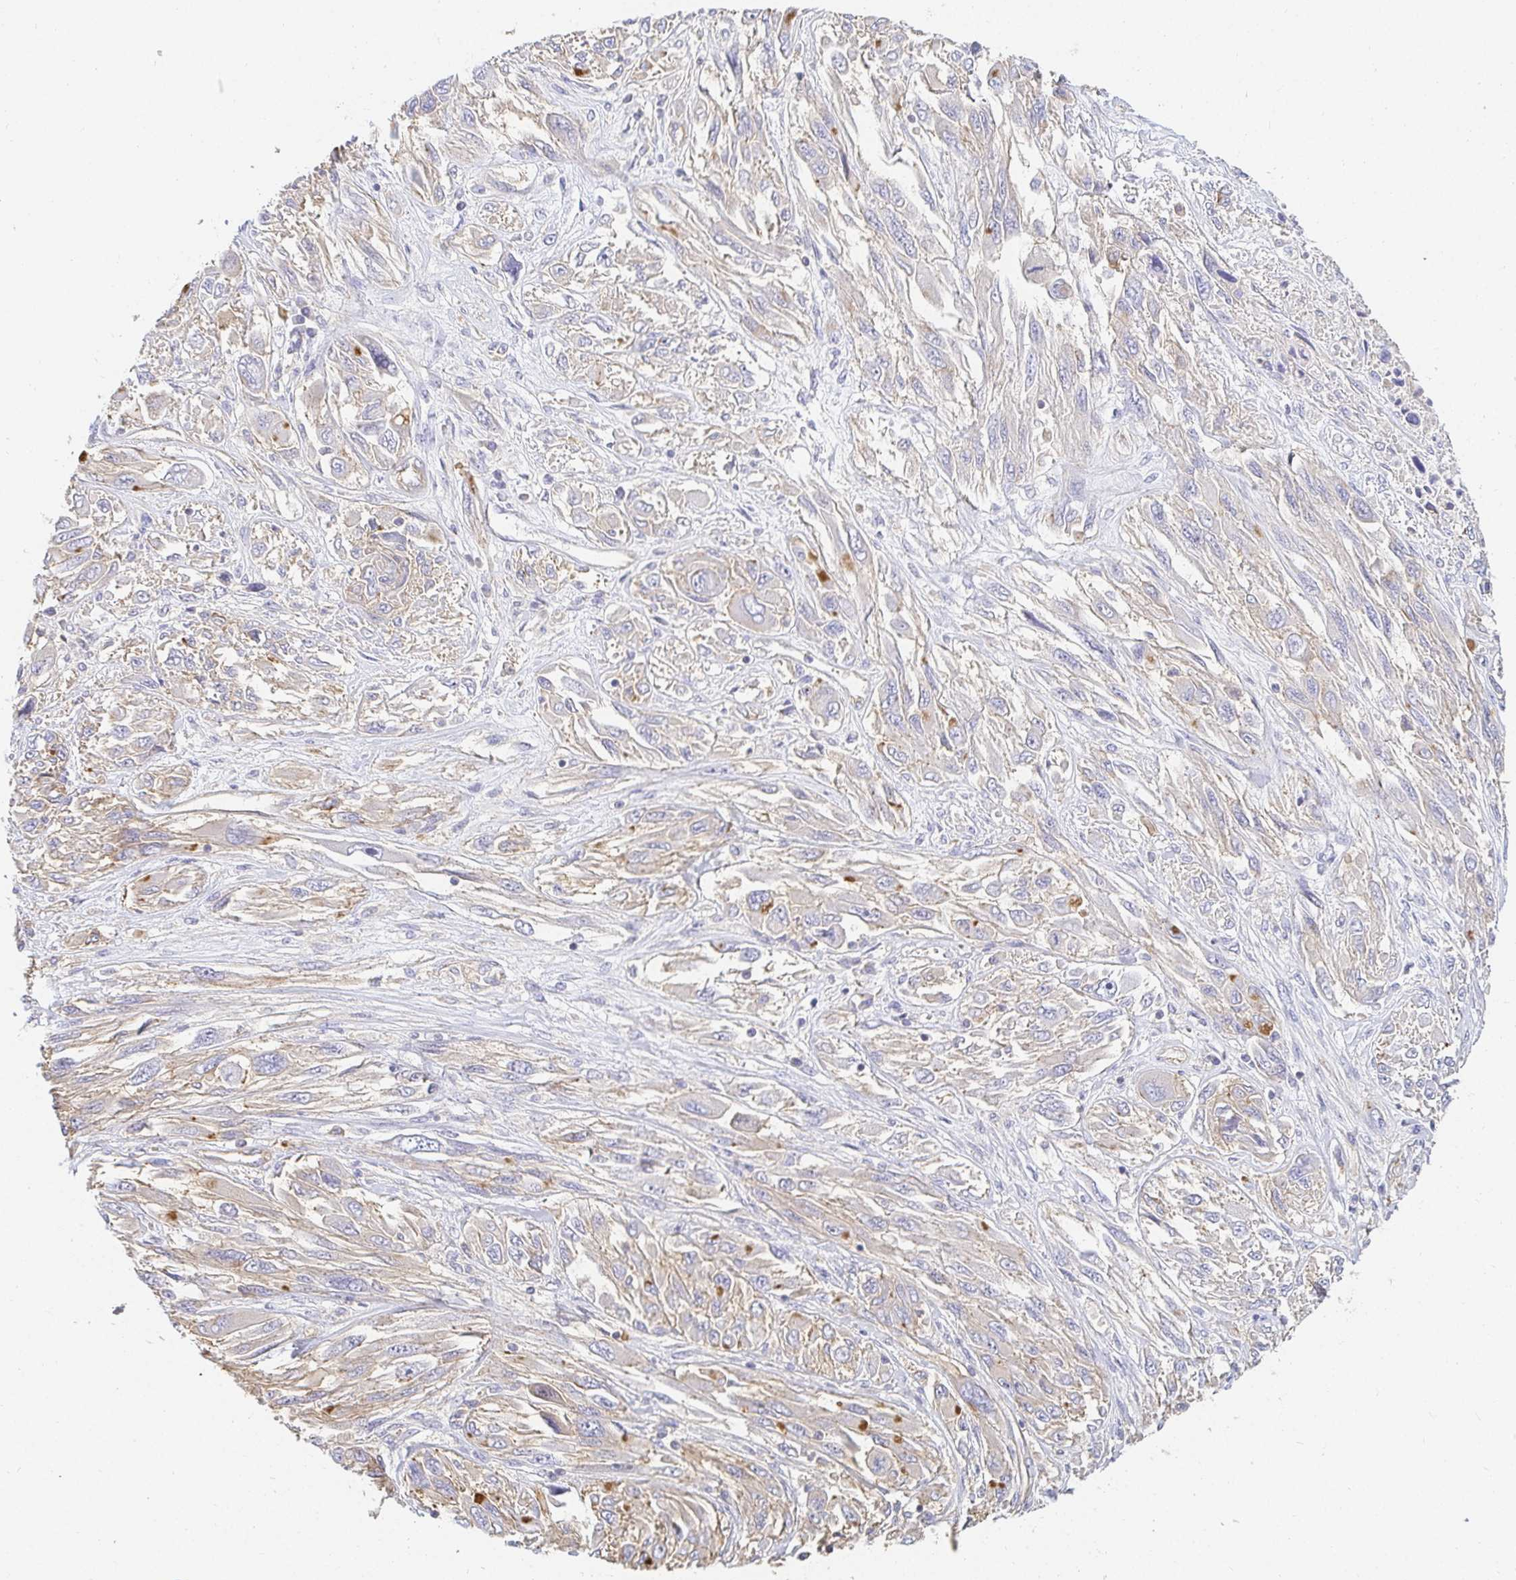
{"staining": {"intensity": "negative", "quantity": "none", "location": "none"}, "tissue": "melanoma", "cell_type": "Tumor cells", "image_type": "cancer", "snomed": [{"axis": "morphology", "description": "Malignant melanoma, NOS"}, {"axis": "topography", "description": "Skin"}], "caption": "Tumor cells show no significant positivity in malignant melanoma.", "gene": "TSPAN19", "patient": {"sex": "female", "age": 91}}